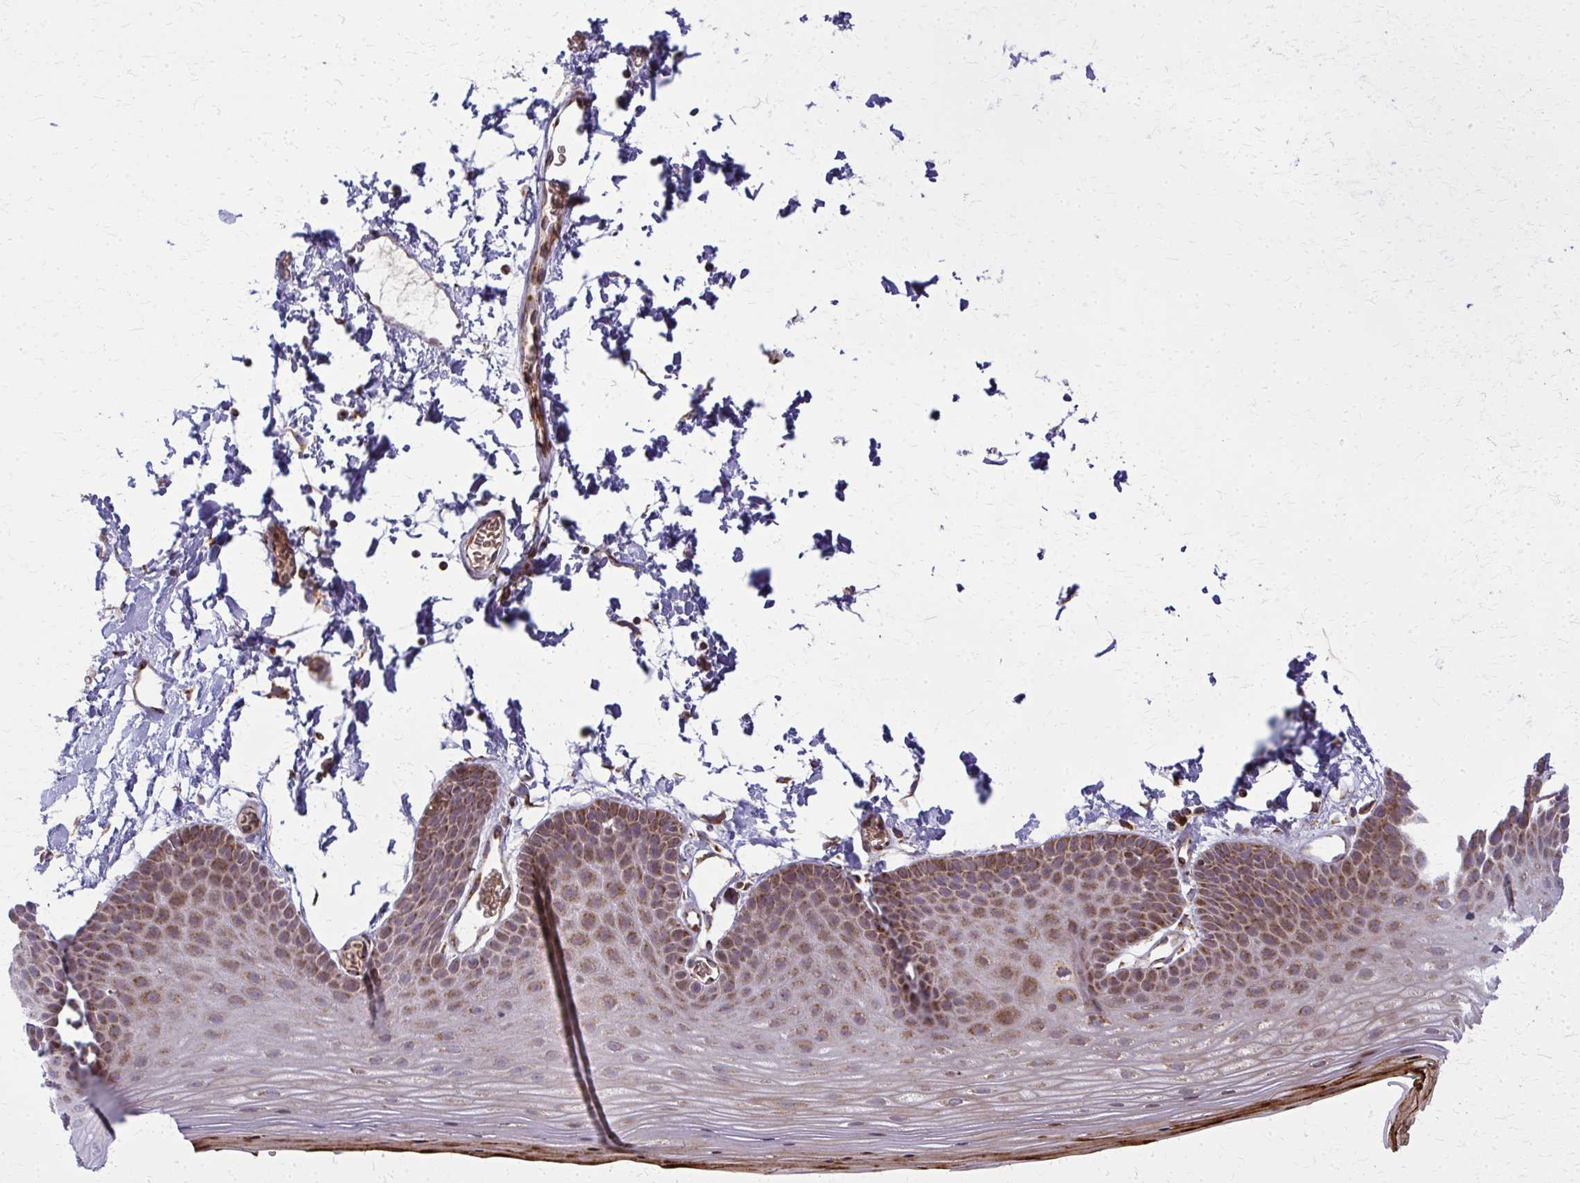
{"staining": {"intensity": "moderate", "quantity": ">75%", "location": "cytoplasmic/membranous"}, "tissue": "skin", "cell_type": "Epidermal cells", "image_type": "normal", "snomed": [{"axis": "morphology", "description": "Normal tissue, NOS"}, {"axis": "topography", "description": "Anal"}], "caption": "Immunohistochemistry (IHC) (DAB) staining of benign skin exhibits moderate cytoplasmic/membranous protein expression in about >75% of epidermal cells. The staining was performed using DAB (3,3'-diaminobenzidine), with brown indicating positive protein expression. Nuclei are stained blue with hematoxylin.", "gene": "MCCC1", "patient": {"sex": "male", "age": 53}}